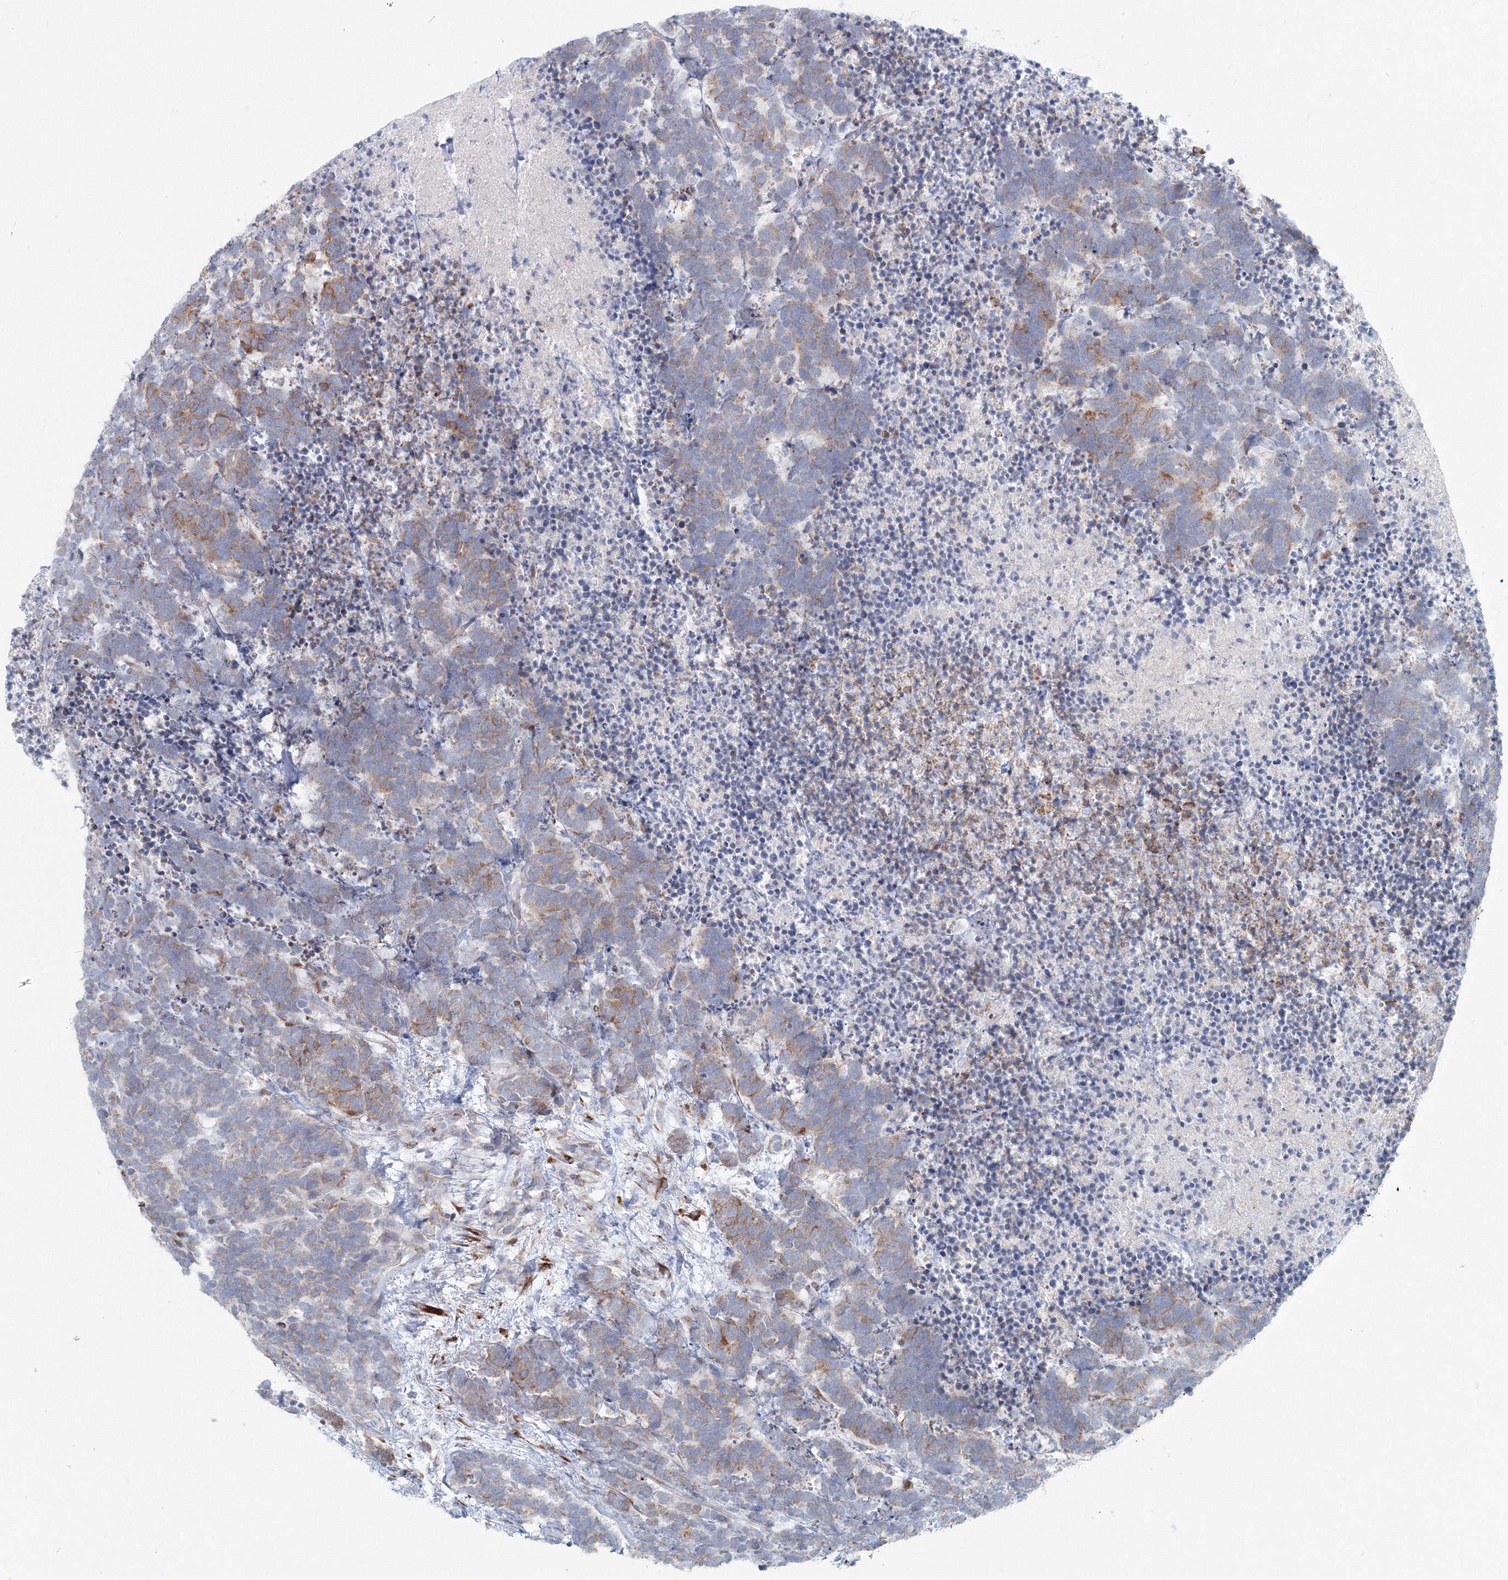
{"staining": {"intensity": "moderate", "quantity": "<25%", "location": "cytoplasmic/membranous"}, "tissue": "carcinoid", "cell_type": "Tumor cells", "image_type": "cancer", "snomed": [{"axis": "morphology", "description": "Carcinoma, NOS"}, {"axis": "morphology", "description": "Carcinoid, malignant, NOS"}, {"axis": "topography", "description": "Urinary bladder"}], "caption": "A brown stain shows moderate cytoplasmic/membranous expression of a protein in carcinoid tumor cells.", "gene": "RCN1", "patient": {"sex": "male", "age": 57}}